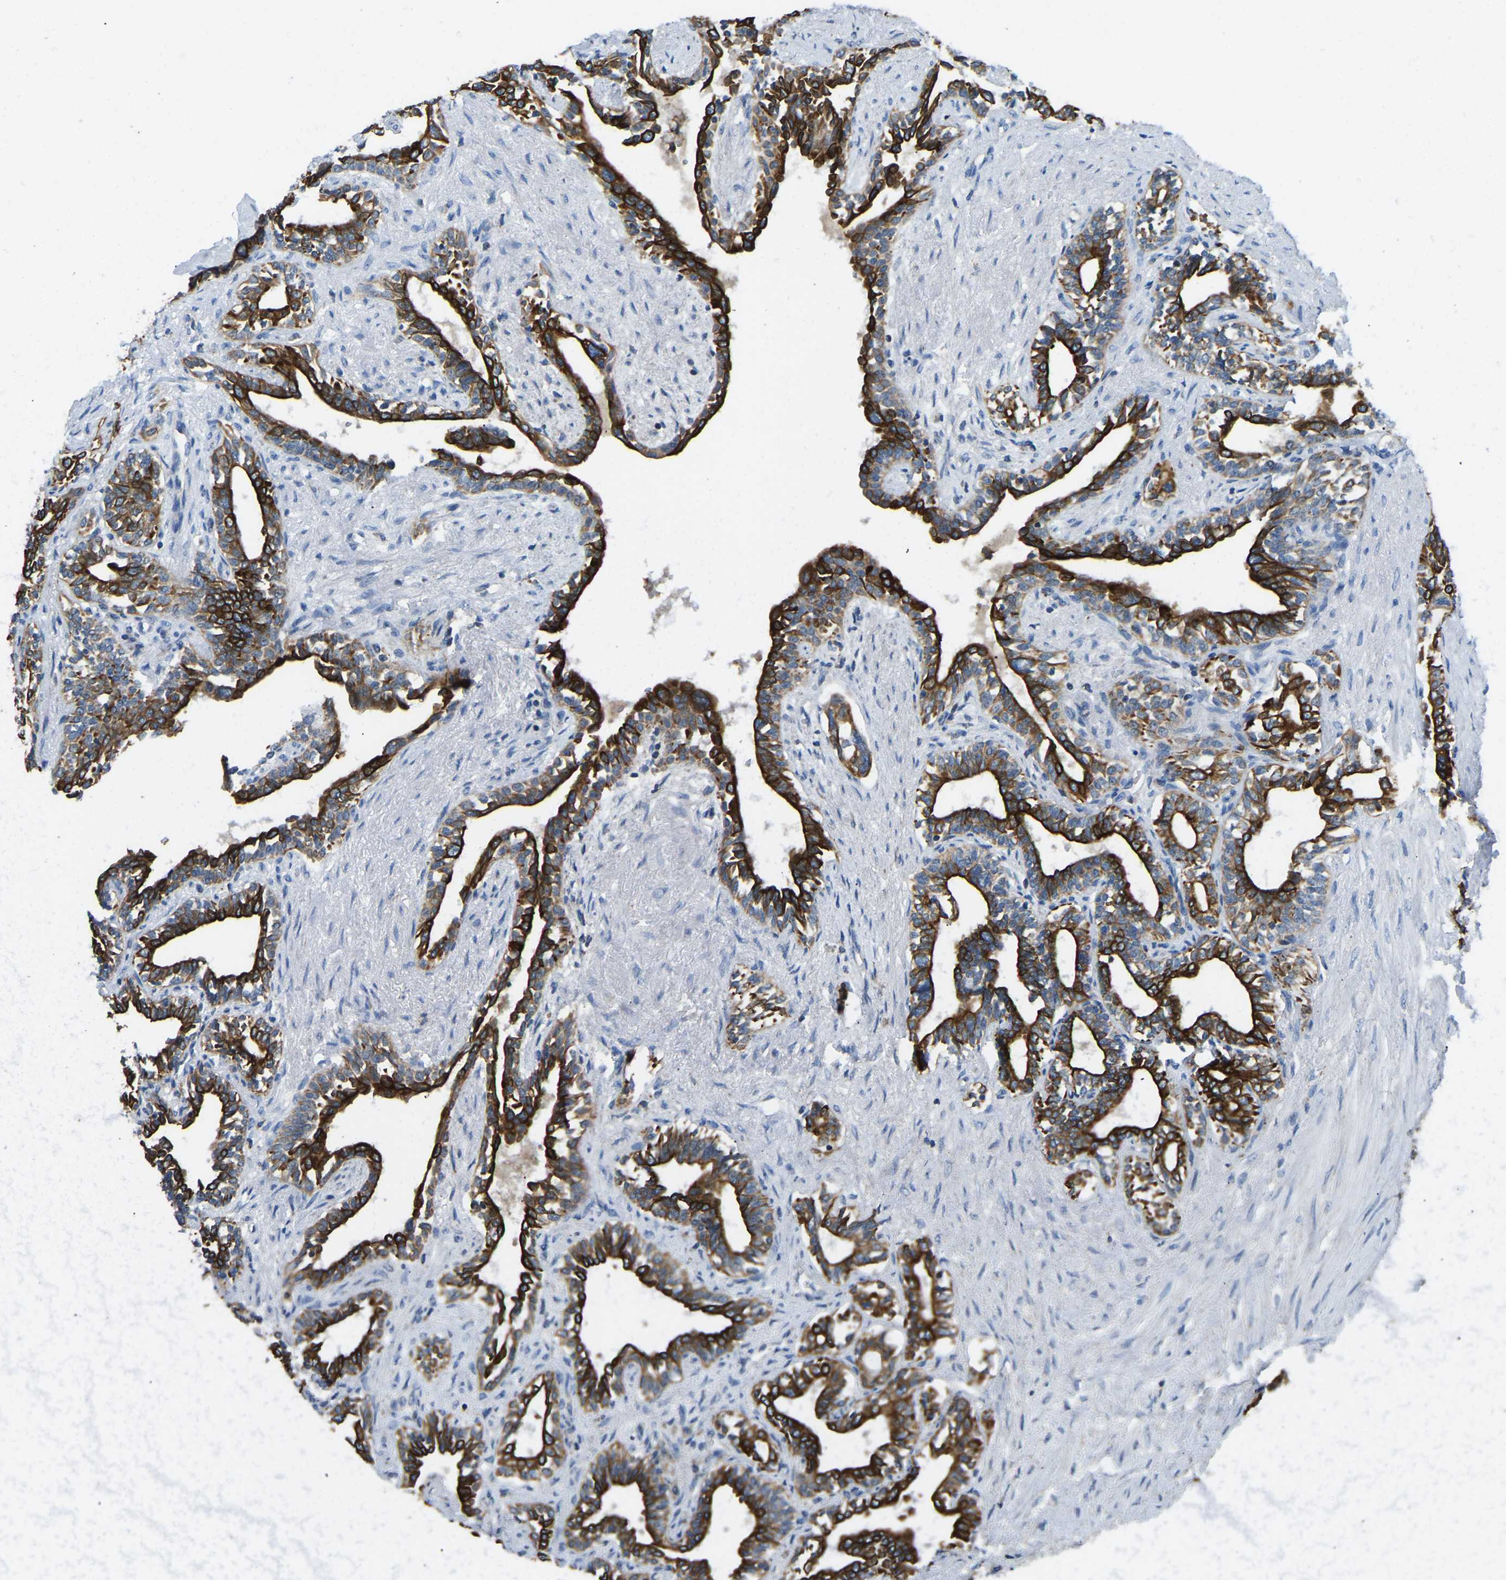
{"staining": {"intensity": "strong", "quantity": "25%-75%", "location": "cytoplasmic/membranous"}, "tissue": "seminal vesicle", "cell_type": "Glandular cells", "image_type": "normal", "snomed": [{"axis": "morphology", "description": "Normal tissue, NOS"}, {"axis": "morphology", "description": "Adenocarcinoma, High grade"}, {"axis": "topography", "description": "Prostate"}, {"axis": "topography", "description": "Seminal veicle"}], "caption": "A high amount of strong cytoplasmic/membranous expression is present in about 25%-75% of glandular cells in normal seminal vesicle.", "gene": "ZNF200", "patient": {"sex": "male", "age": 55}}